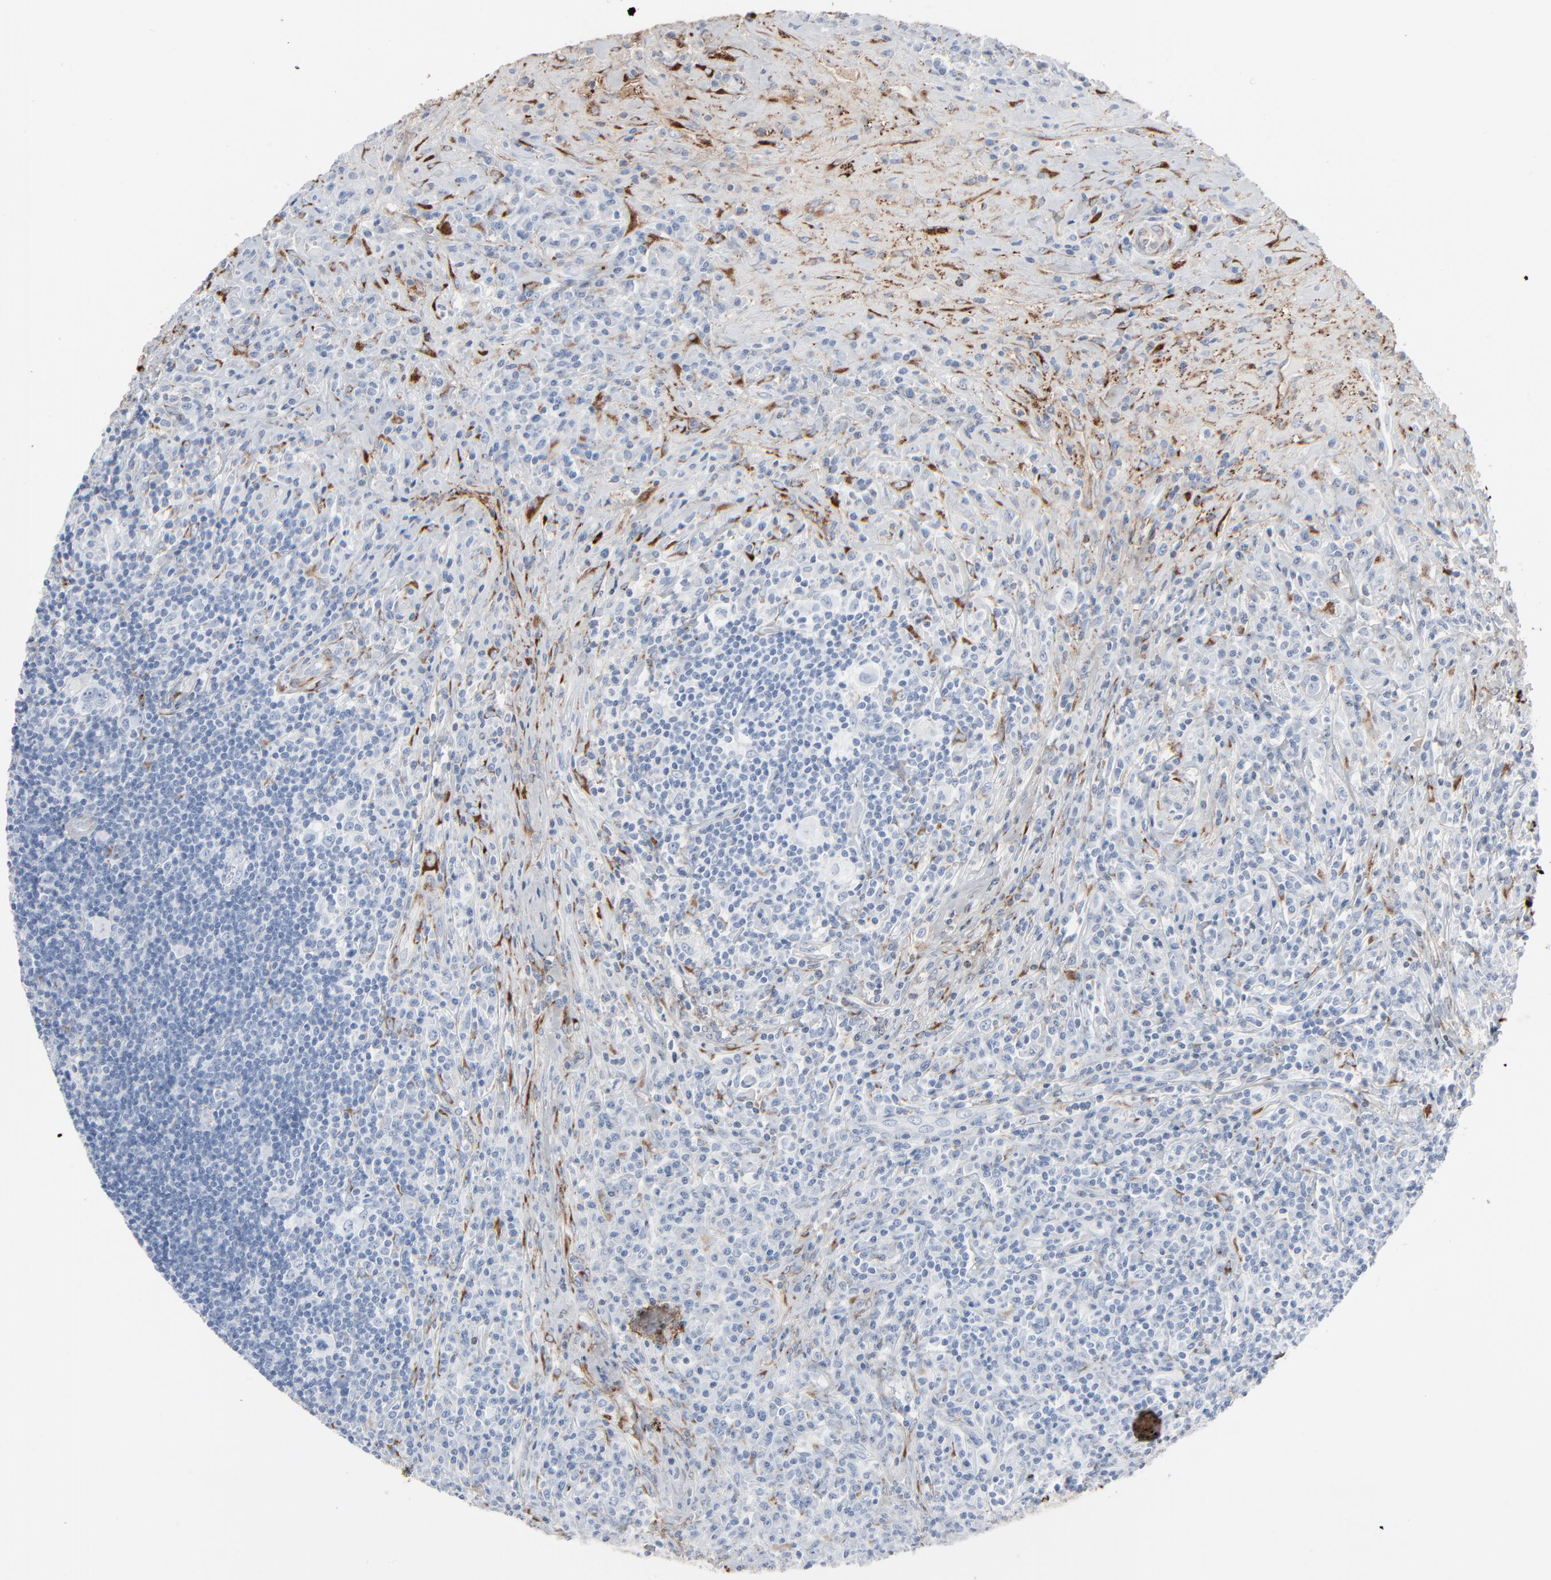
{"staining": {"intensity": "negative", "quantity": "none", "location": "none"}, "tissue": "lymphoma", "cell_type": "Tumor cells", "image_type": "cancer", "snomed": [{"axis": "morphology", "description": "Hodgkin's disease, NOS"}, {"axis": "topography", "description": "Lymph node"}], "caption": "High magnification brightfield microscopy of Hodgkin's disease stained with DAB (3,3'-diaminobenzidine) (brown) and counterstained with hematoxylin (blue): tumor cells show no significant staining.", "gene": "BGN", "patient": {"sex": "female", "age": 25}}